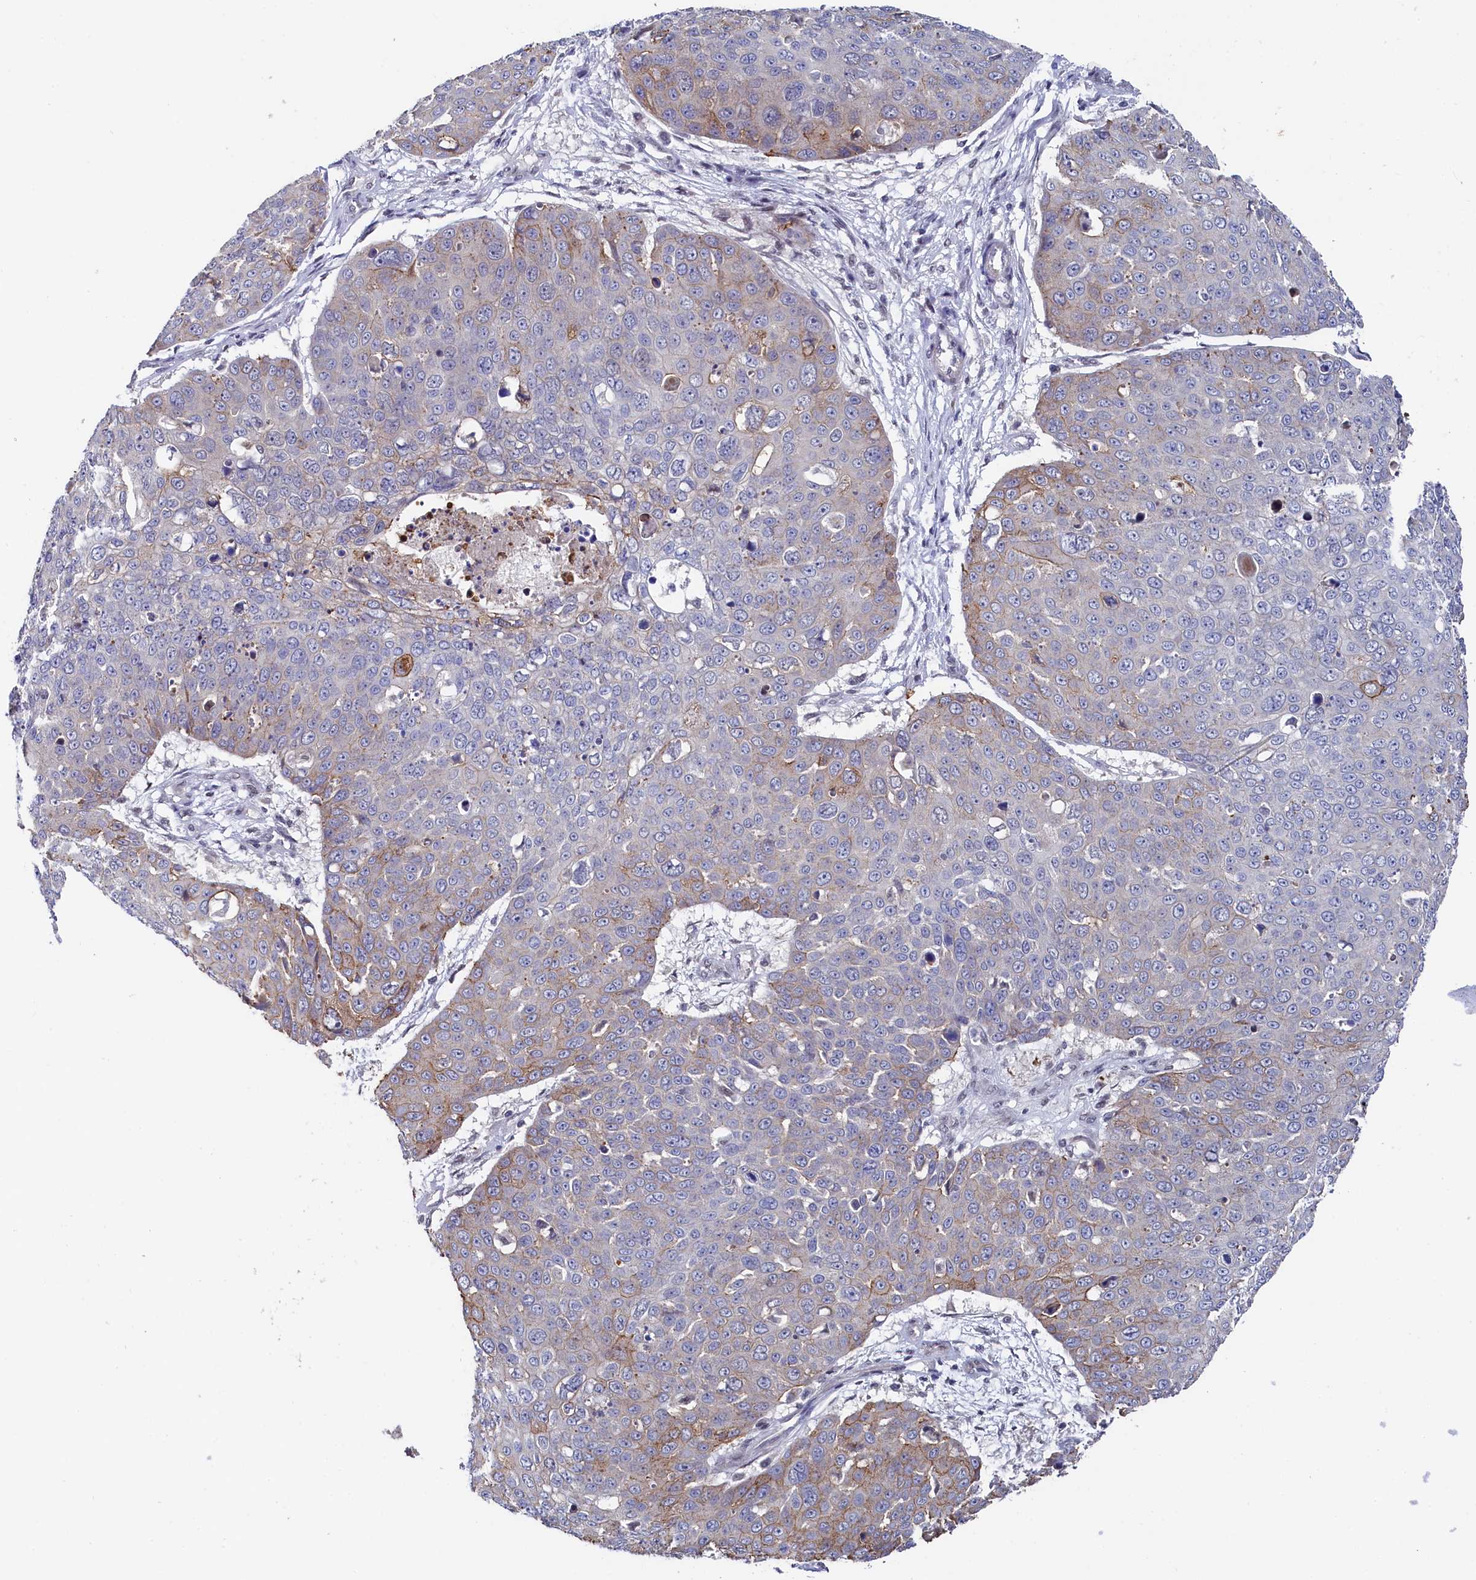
{"staining": {"intensity": "moderate", "quantity": "<25%", "location": "cytoplasmic/membranous"}, "tissue": "skin cancer", "cell_type": "Tumor cells", "image_type": "cancer", "snomed": [{"axis": "morphology", "description": "Squamous cell carcinoma, NOS"}, {"axis": "topography", "description": "Skin"}], "caption": "This photomicrograph reveals immunohistochemistry staining of squamous cell carcinoma (skin), with low moderate cytoplasmic/membranous expression in approximately <25% of tumor cells.", "gene": "TIGD4", "patient": {"sex": "male", "age": 71}}